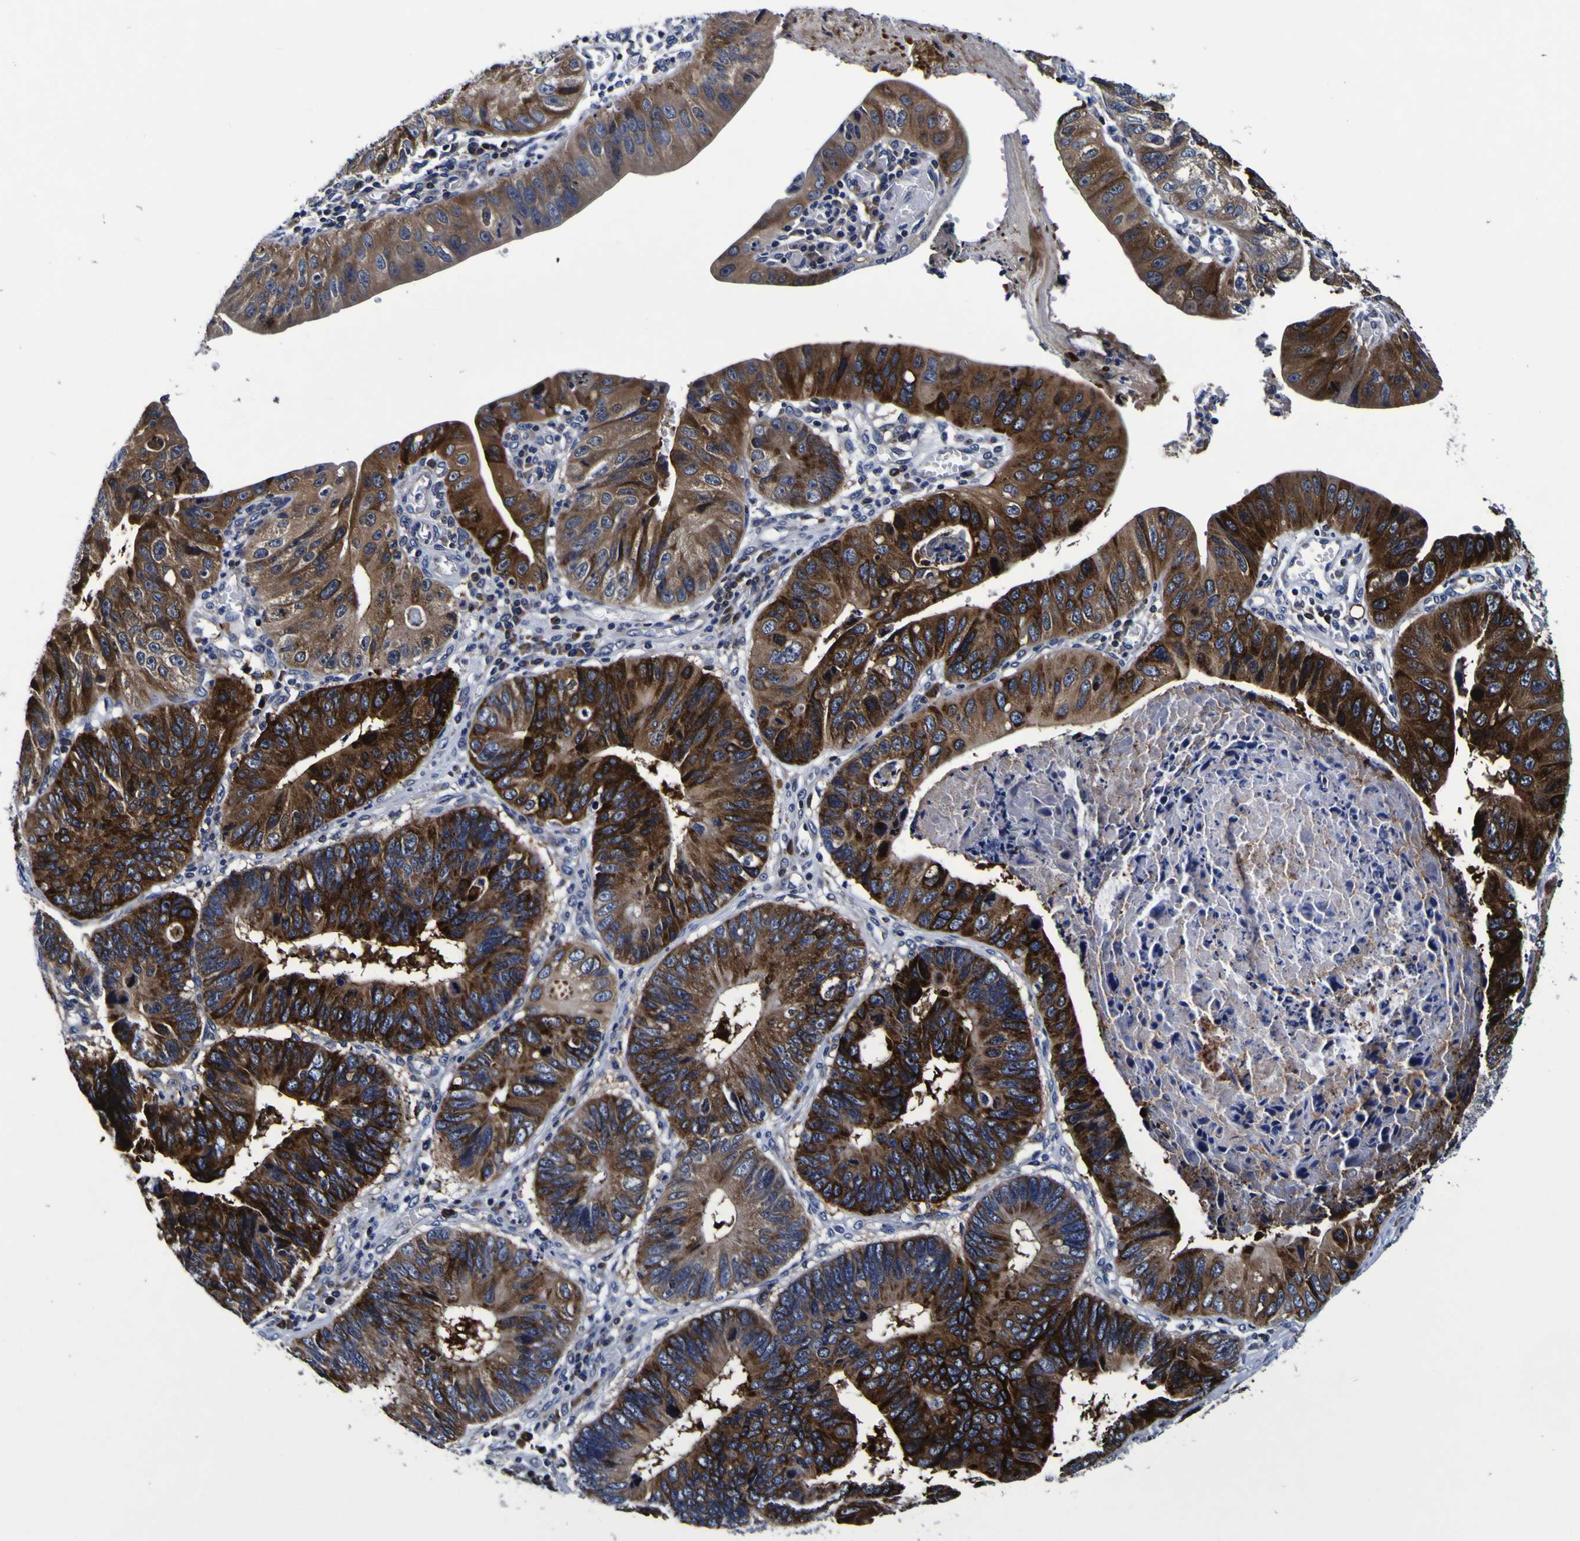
{"staining": {"intensity": "strong", "quantity": "25%-75%", "location": "cytoplasmic/membranous"}, "tissue": "stomach cancer", "cell_type": "Tumor cells", "image_type": "cancer", "snomed": [{"axis": "morphology", "description": "Adenocarcinoma, NOS"}, {"axis": "topography", "description": "Stomach"}], "caption": "Brown immunohistochemical staining in adenocarcinoma (stomach) displays strong cytoplasmic/membranous positivity in approximately 25%-75% of tumor cells.", "gene": "SORCS1", "patient": {"sex": "male", "age": 59}}